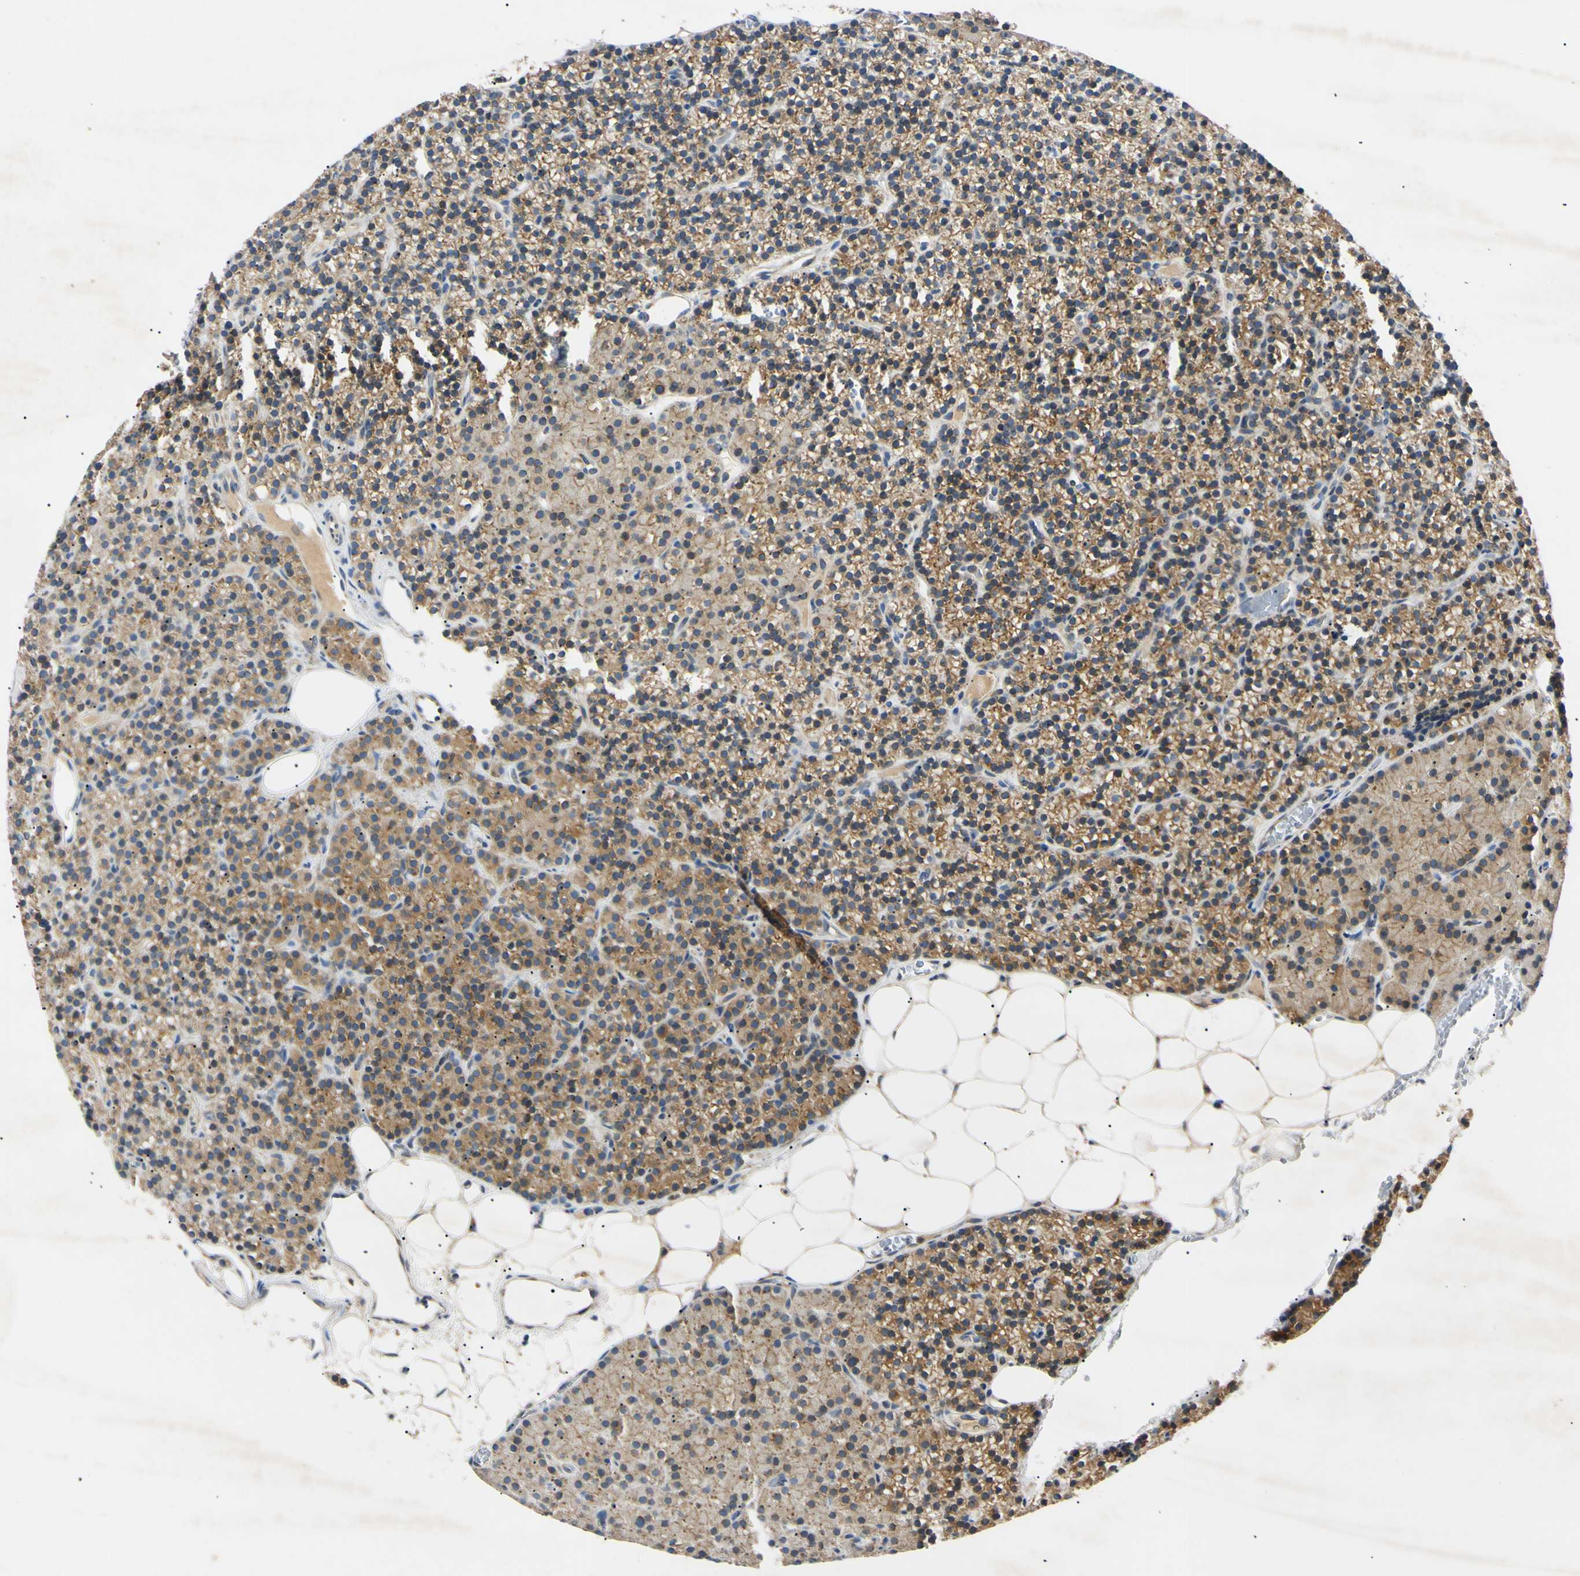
{"staining": {"intensity": "weak", "quantity": ">75%", "location": "cytoplasmic/membranous"}, "tissue": "parathyroid gland", "cell_type": "Glandular cells", "image_type": "normal", "snomed": [{"axis": "morphology", "description": "Normal tissue, NOS"}, {"axis": "morphology", "description": "Hyperplasia, NOS"}, {"axis": "topography", "description": "Parathyroid gland"}], "caption": "Protein positivity by immunohistochemistry (IHC) displays weak cytoplasmic/membranous positivity in approximately >75% of glandular cells in unremarkable parathyroid gland. The staining was performed using DAB (3,3'-diaminobenzidine) to visualize the protein expression in brown, while the nuclei were stained in blue with hematoxylin (Magnification: 20x).", "gene": "DNAJB12", "patient": {"sex": "male", "age": 44}}